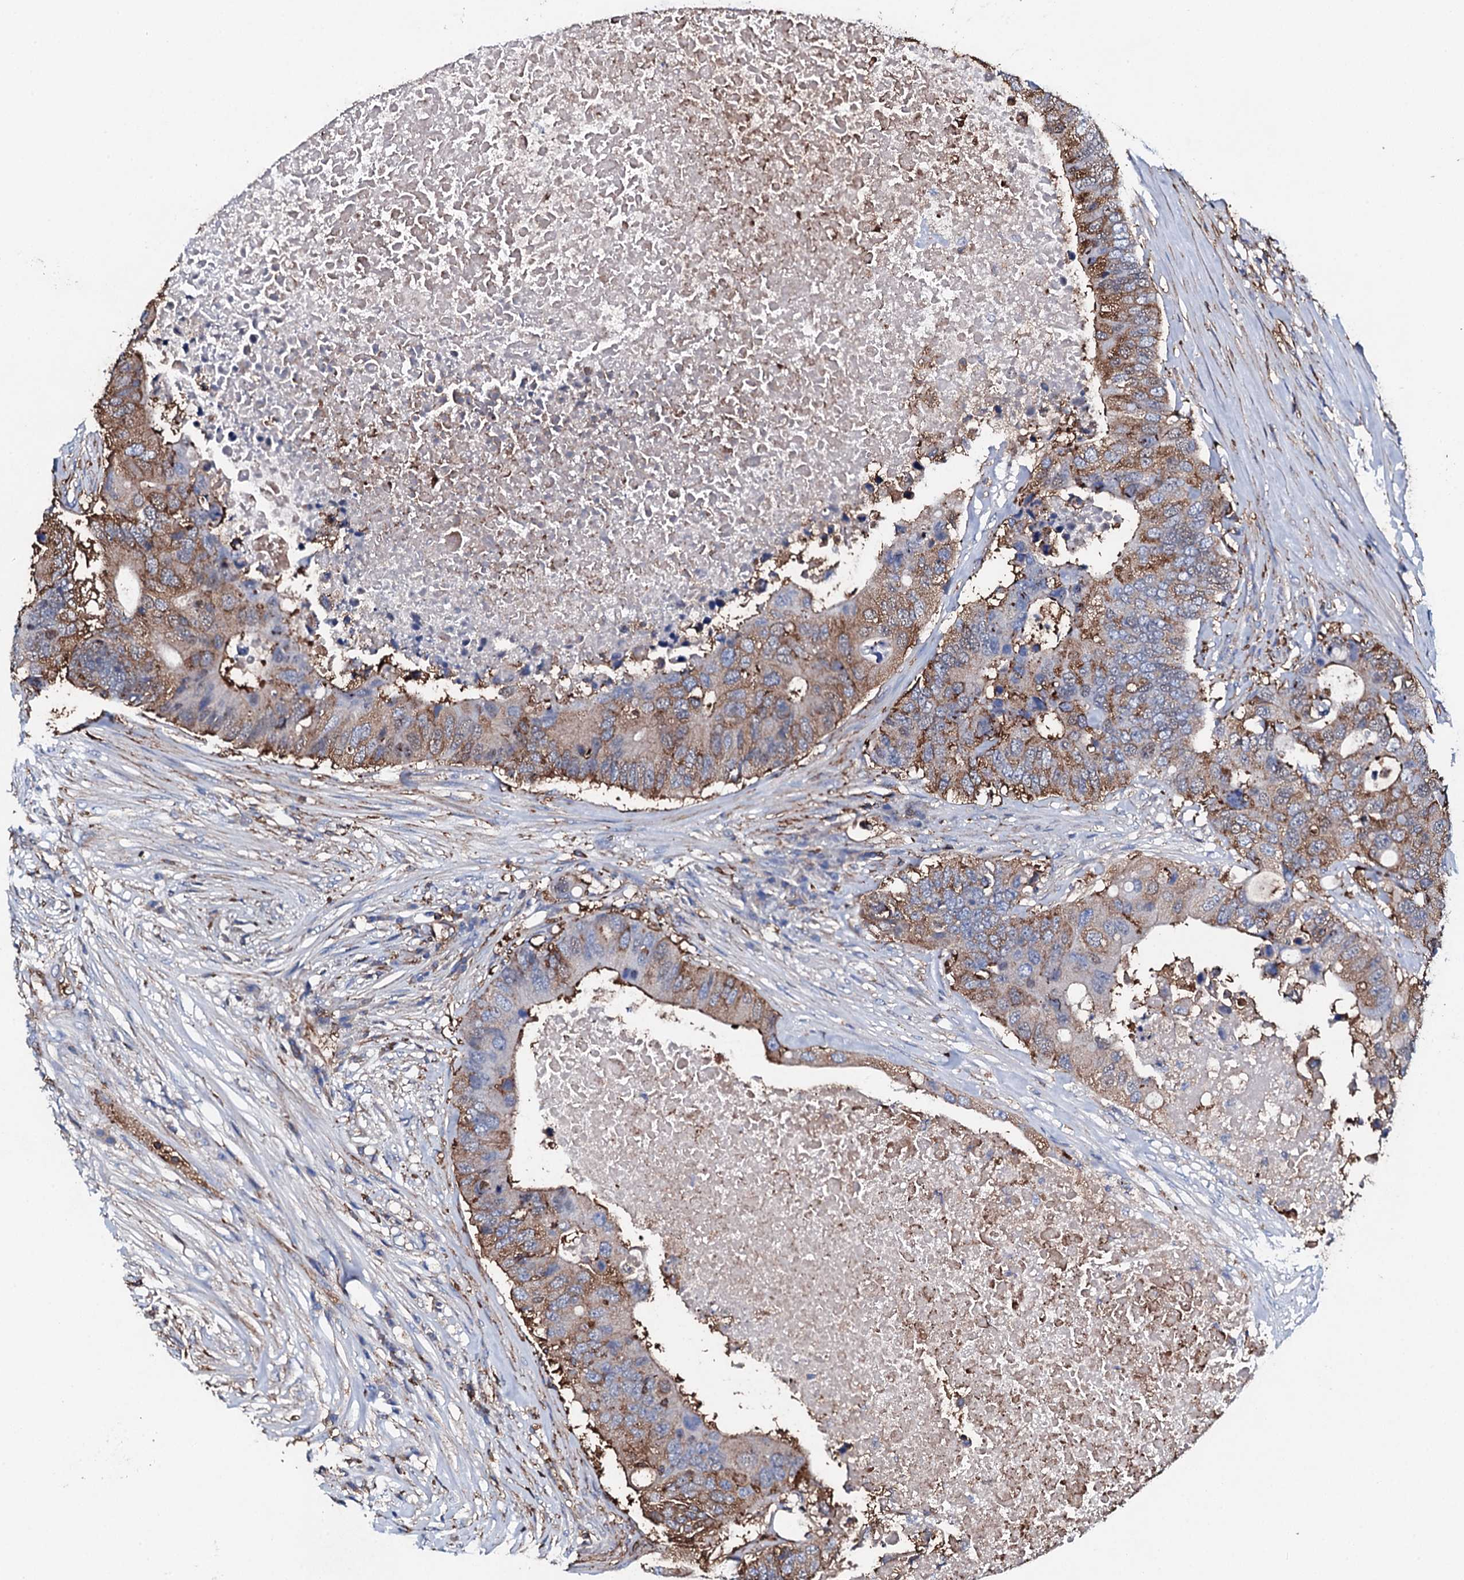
{"staining": {"intensity": "moderate", "quantity": "25%-75%", "location": "cytoplasmic/membranous"}, "tissue": "colorectal cancer", "cell_type": "Tumor cells", "image_type": "cancer", "snomed": [{"axis": "morphology", "description": "Adenocarcinoma, NOS"}, {"axis": "topography", "description": "Colon"}], "caption": "Adenocarcinoma (colorectal) stained for a protein reveals moderate cytoplasmic/membranous positivity in tumor cells. (Stains: DAB in brown, nuclei in blue, Microscopy: brightfield microscopy at high magnification).", "gene": "MS4A4E", "patient": {"sex": "male", "age": 71}}